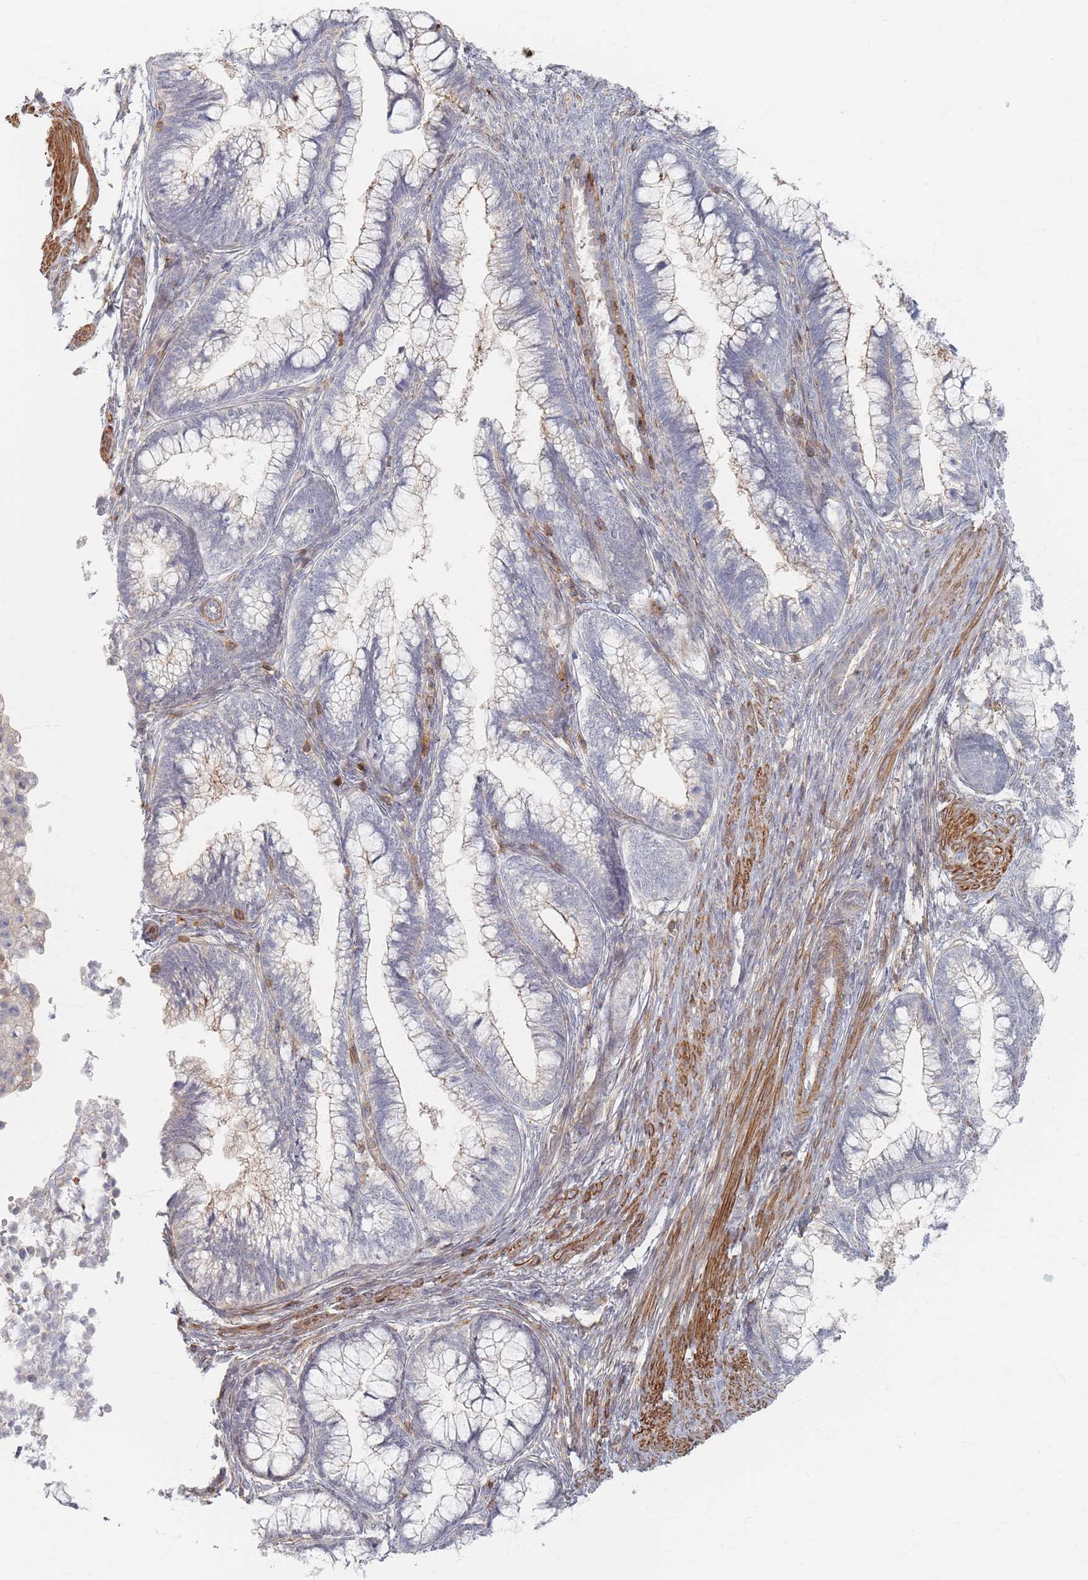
{"staining": {"intensity": "weak", "quantity": "<25%", "location": "cytoplasmic/membranous"}, "tissue": "cervical cancer", "cell_type": "Tumor cells", "image_type": "cancer", "snomed": [{"axis": "morphology", "description": "Adenocarcinoma, NOS"}, {"axis": "topography", "description": "Cervix"}], "caption": "This is a photomicrograph of IHC staining of cervical cancer, which shows no positivity in tumor cells.", "gene": "ZNF852", "patient": {"sex": "female", "age": 44}}